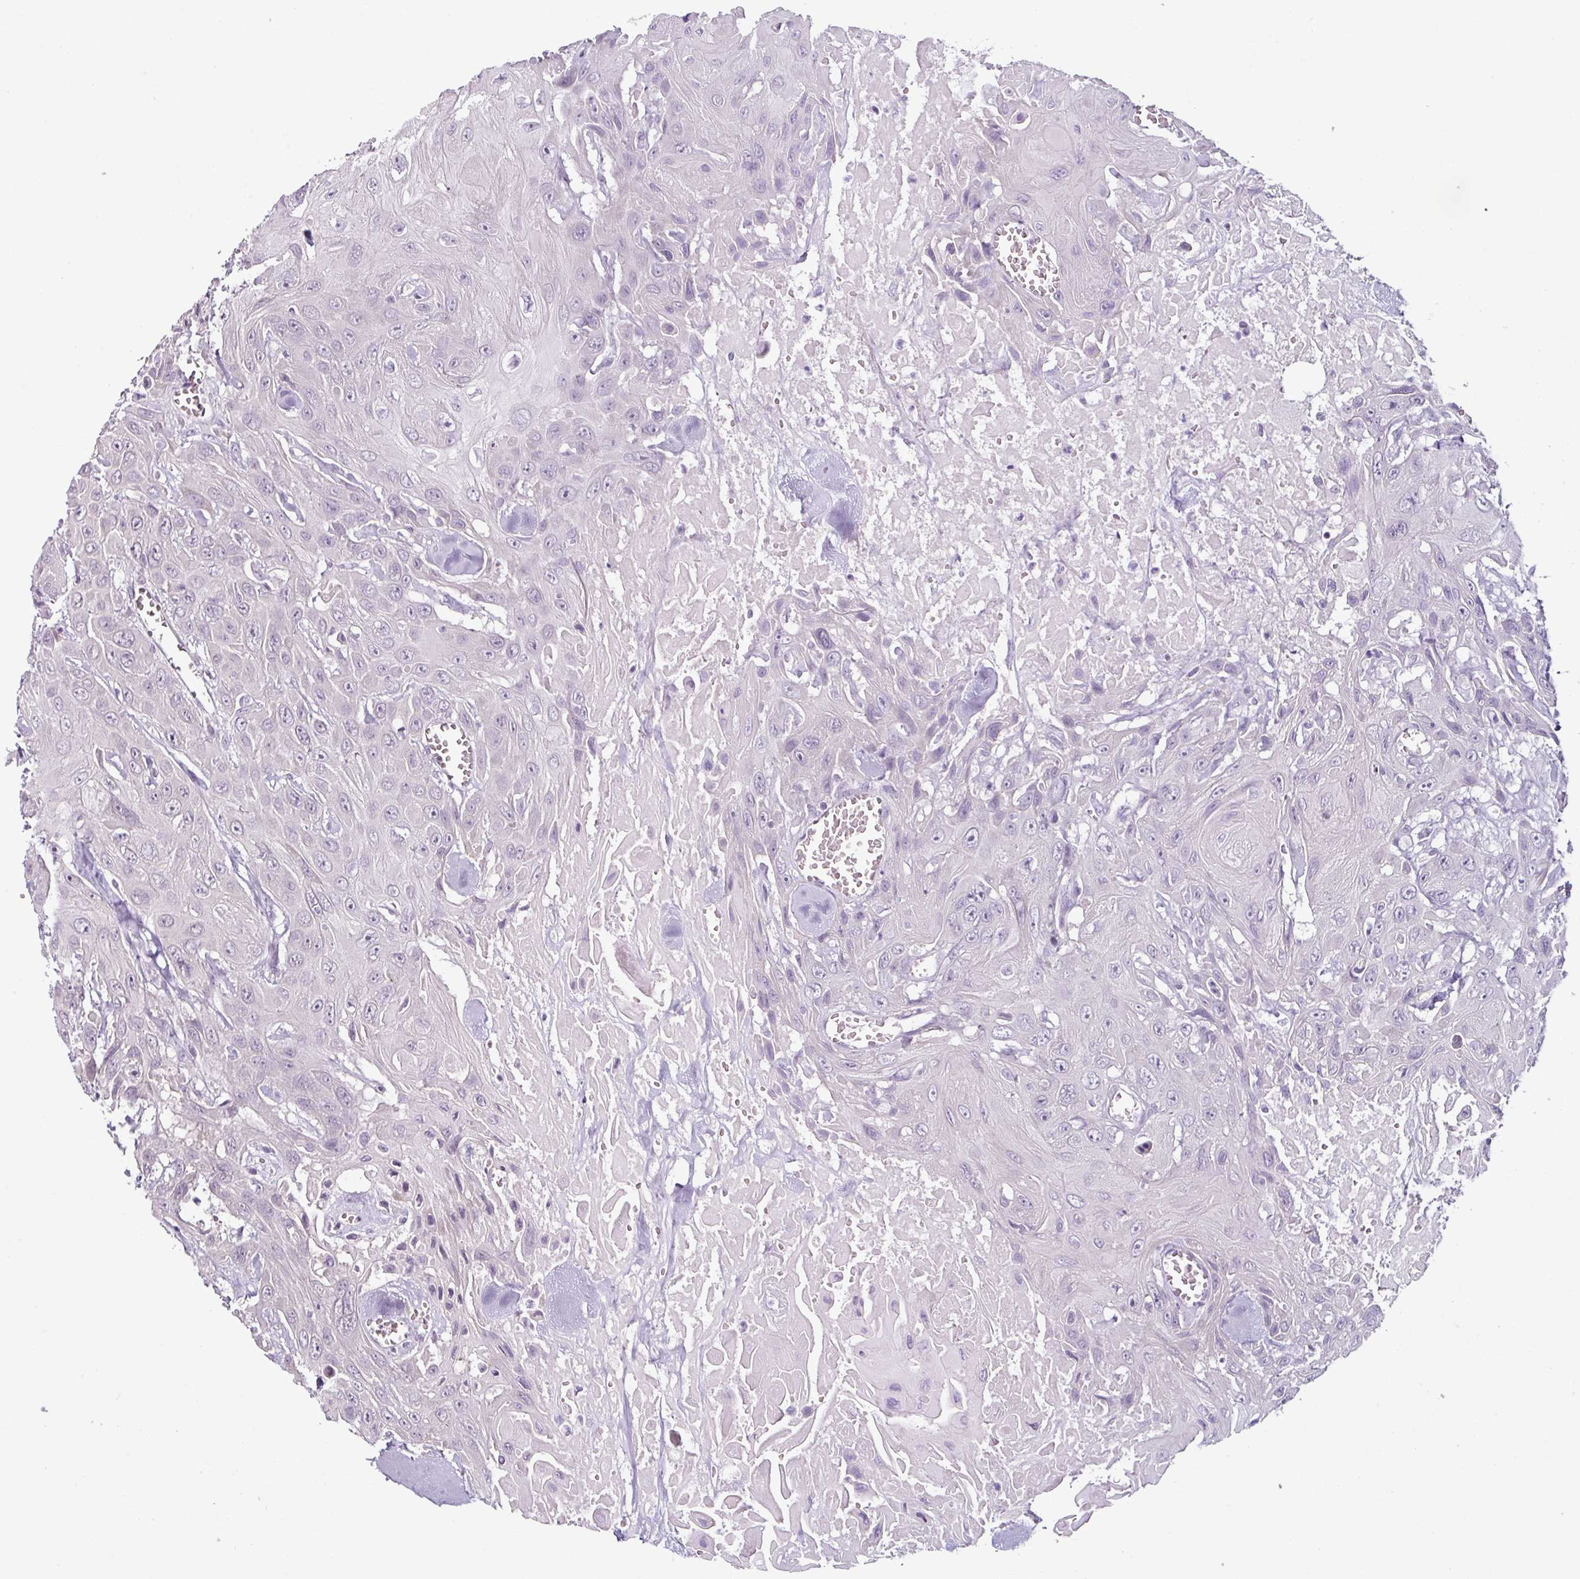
{"staining": {"intensity": "negative", "quantity": "none", "location": "none"}, "tissue": "head and neck cancer", "cell_type": "Tumor cells", "image_type": "cancer", "snomed": [{"axis": "morphology", "description": "Squamous cell carcinoma, NOS"}, {"axis": "topography", "description": "Head-Neck"}], "caption": "Immunohistochemistry (IHC) photomicrograph of squamous cell carcinoma (head and neck) stained for a protein (brown), which shows no expression in tumor cells. (Stains: DAB (3,3'-diaminobenzidine) immunohistochemistry with hematoxylin counter stain, Microscopy: brightfield microscopy at high magnification).", "gene": "OR52D1", "patient": {"sex": "male", "age": 81}}